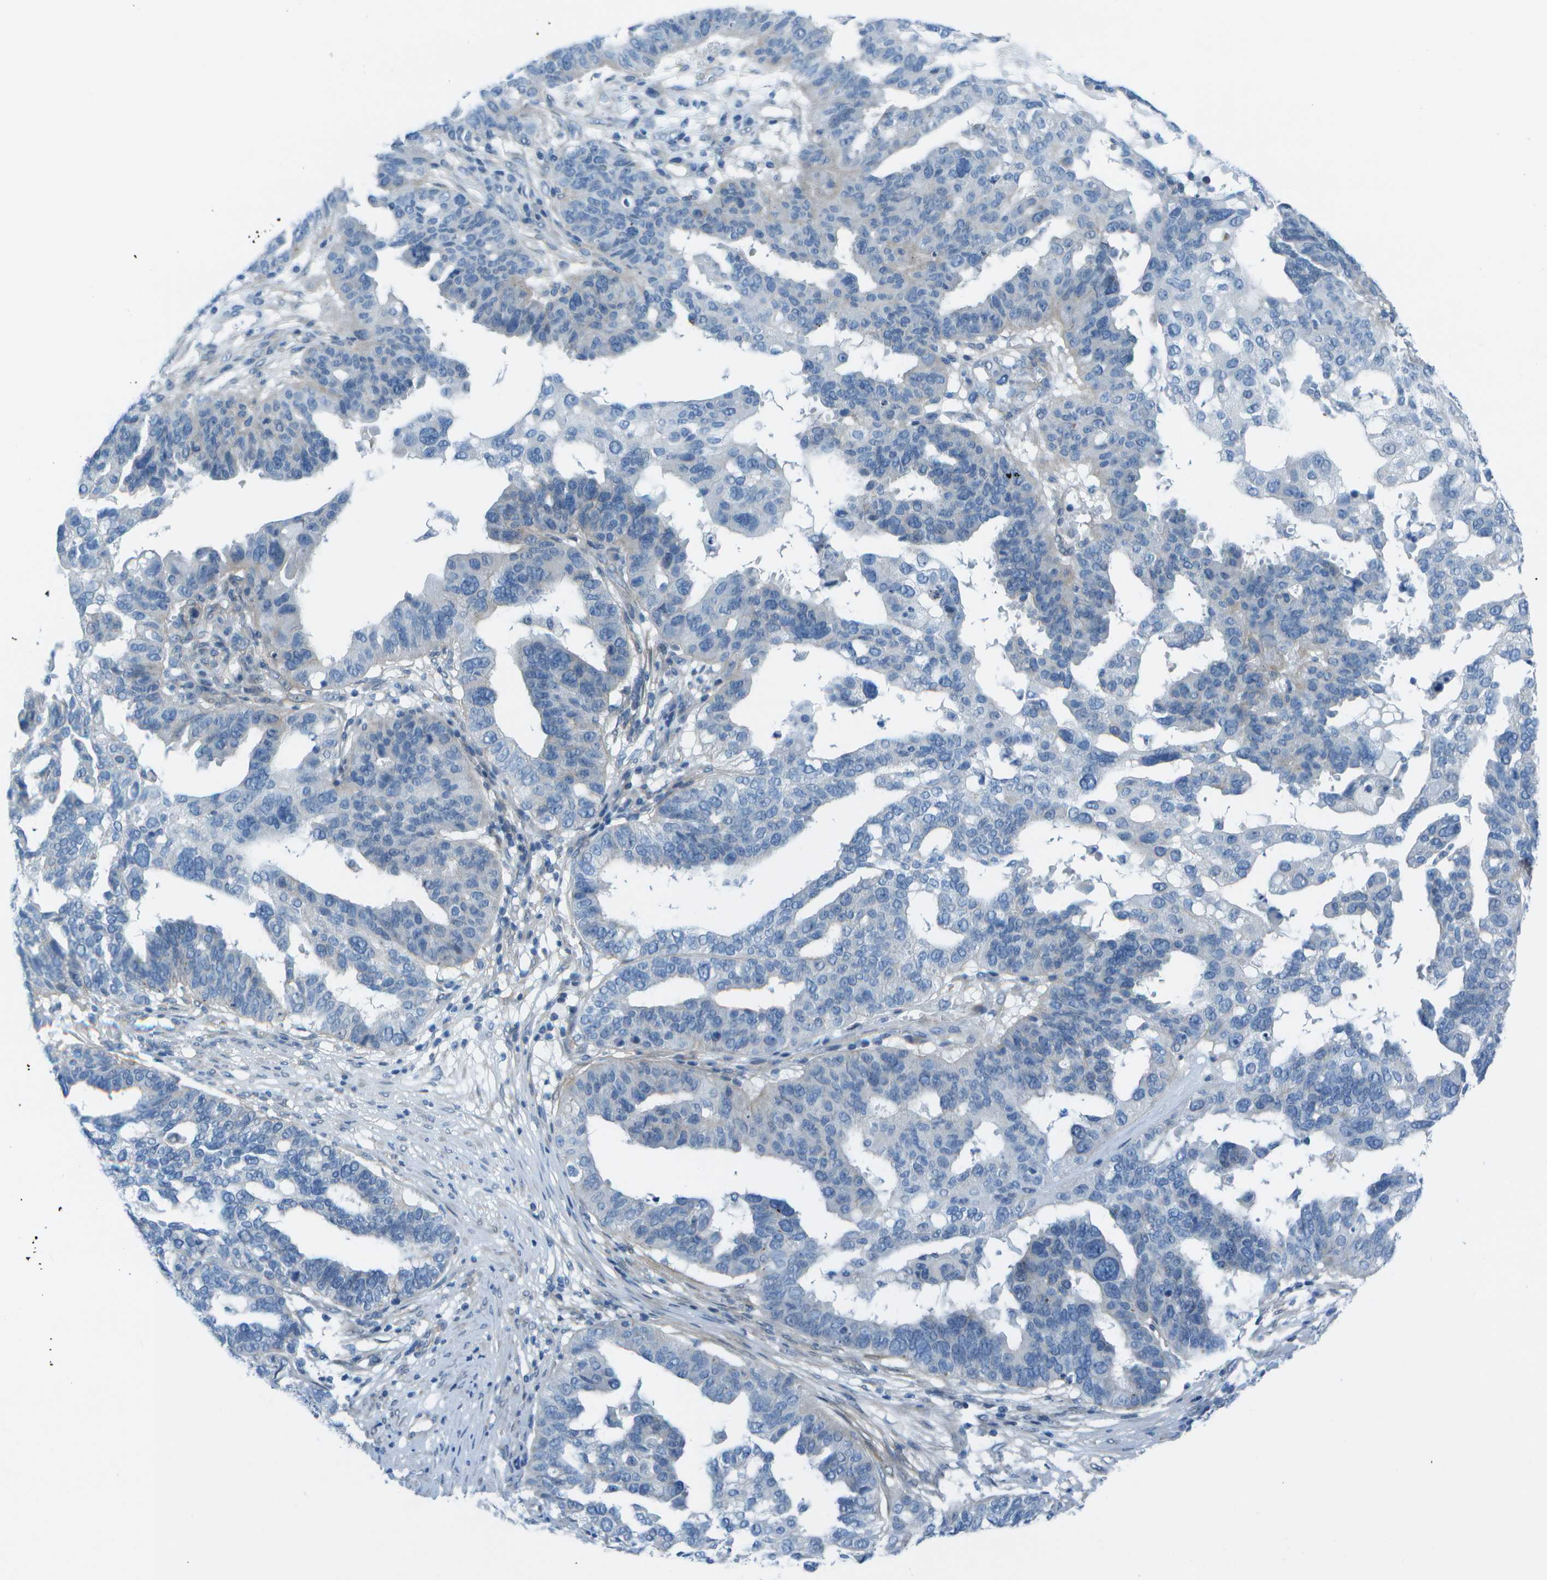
{"staining": {"intensity": "negative", "quantity": "none", "location": "none"}, "tissue": "ovarian cancer", "cell_type": "Tumor cells", "image_type": "cancer", "snomed": [{"axis": "morphology", "description": "Cystadenocarcinoma, serous, NOS"}, {"axis": "topography", "description": "Ovary"}], "caption": "Tumor cells show no significant protein expression in ovarian serous cystadenocarcinoma.", "gene": "SORBS3", "patient": {"sex": "female", "age": 59}}